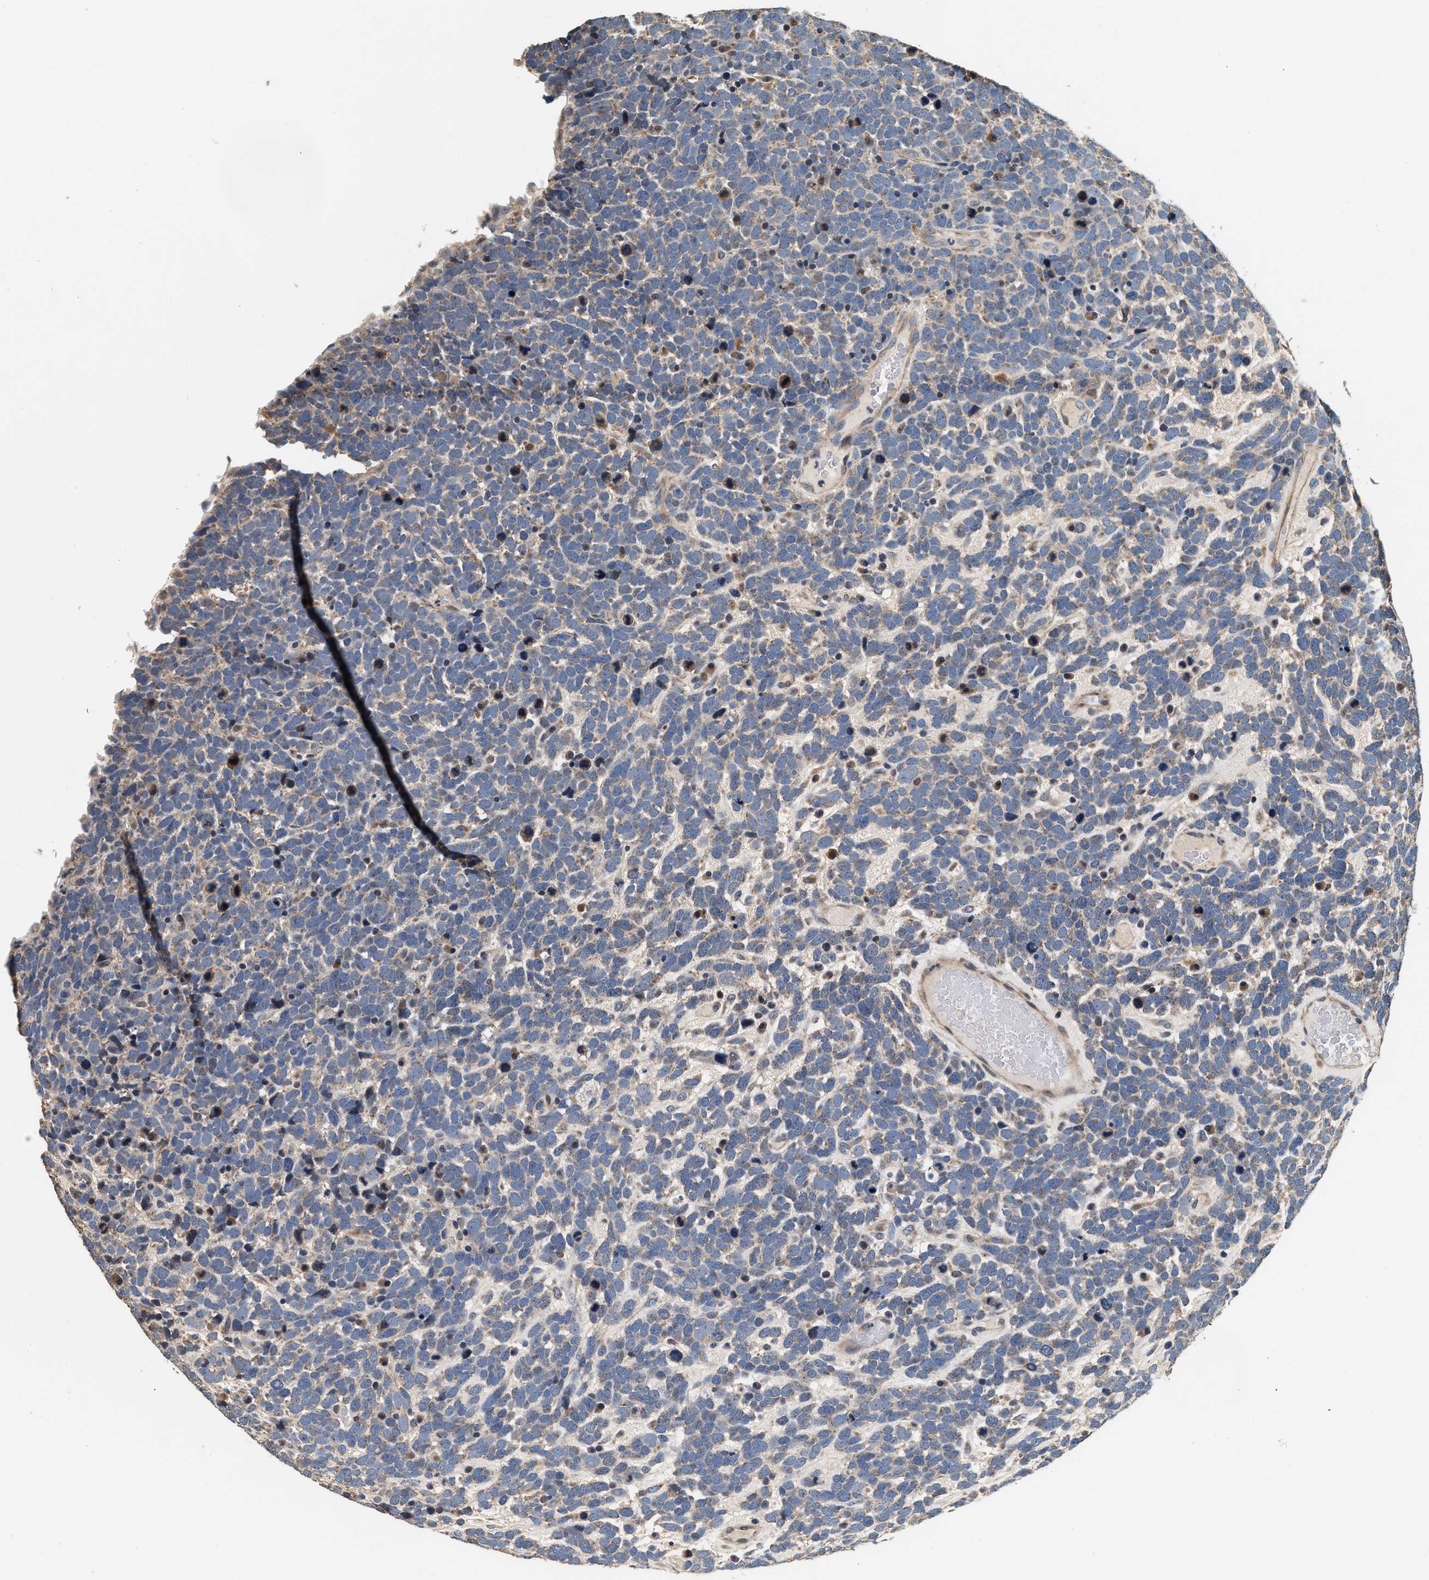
{"staining": {"intensity": "weak", "quantity": "25%-75%", "location": "cytoplasmic/membranous"}, "tissue": "urothelial cancer", "cell_type": "Tumor cells", "image_type": "cancer", "snomed": [{"axis": "morphology", "description": "Urothelial carcinoma, High grade"}, {"axis": "topography", "description": "Urinary bladder"}], "caption": "Approximately 25%-75% of tumor cells in human urothelial cancer exhibit weak cytoplasmic/membranous protein expression as visualized by brown immunohistochemical staining.", "gene": "PTGR3", "patient": {"sex": "female", "age": 82}}